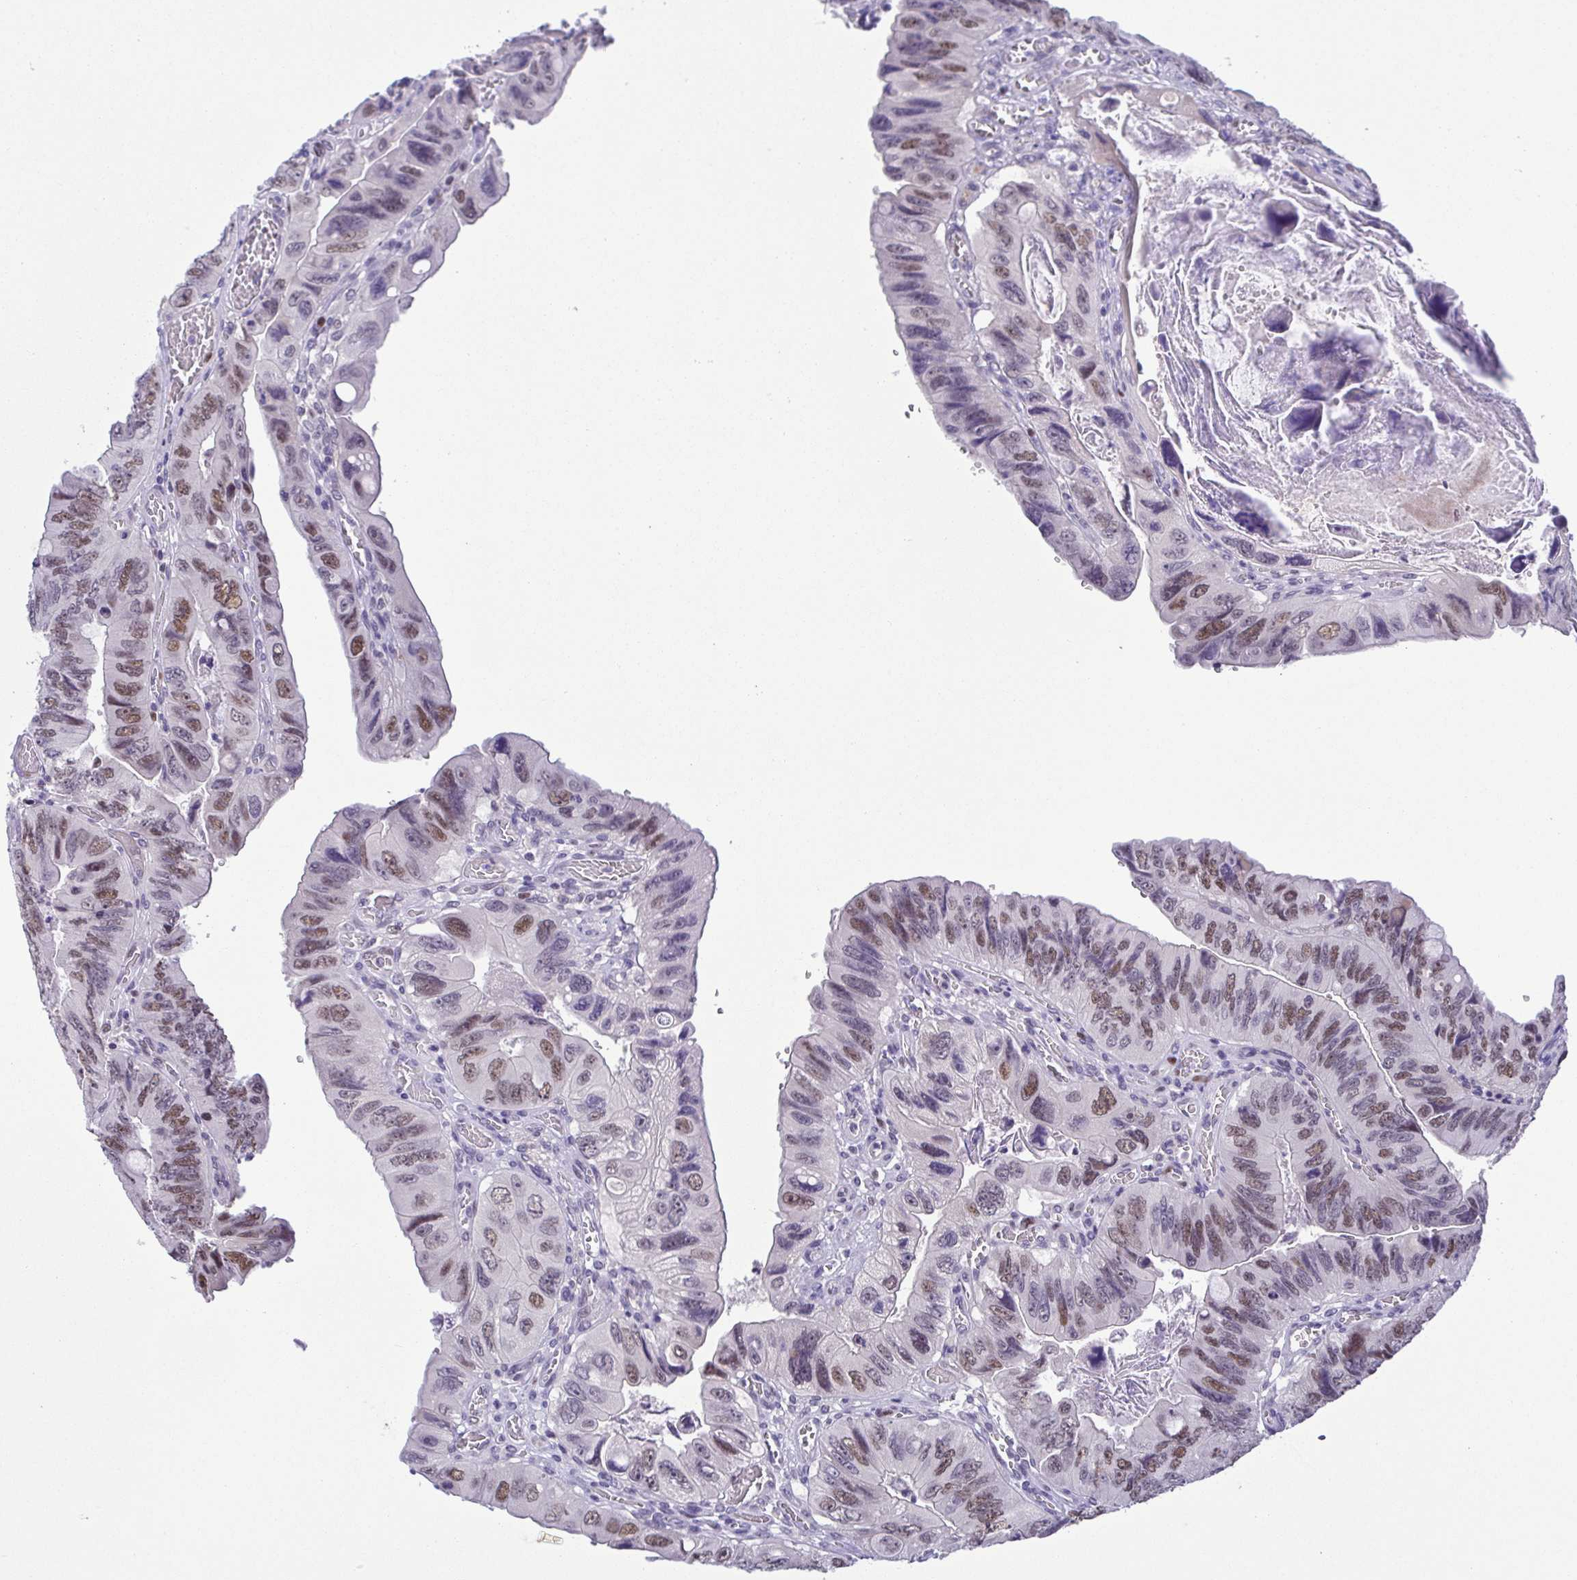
{"staining": {"intensity": "moderate", "quantity": "25%-75%", "location": "nuclear"}, "tissue": "colorectal cancer", "cell_type": "Tumor cells", "image_type": "cancer", "snomed": [{"axis": "morphology", "description": "Adenocarcinoma, NOS"}, {"axis": "topography", "description": "Colon"}], "caption": "Human adenocarcinoma (colorectal) stained with a protein marker exhibits moderate staining in tumor cells.", "gene": "TIPIN", "patient": {"sex": "female", "age": 84}}